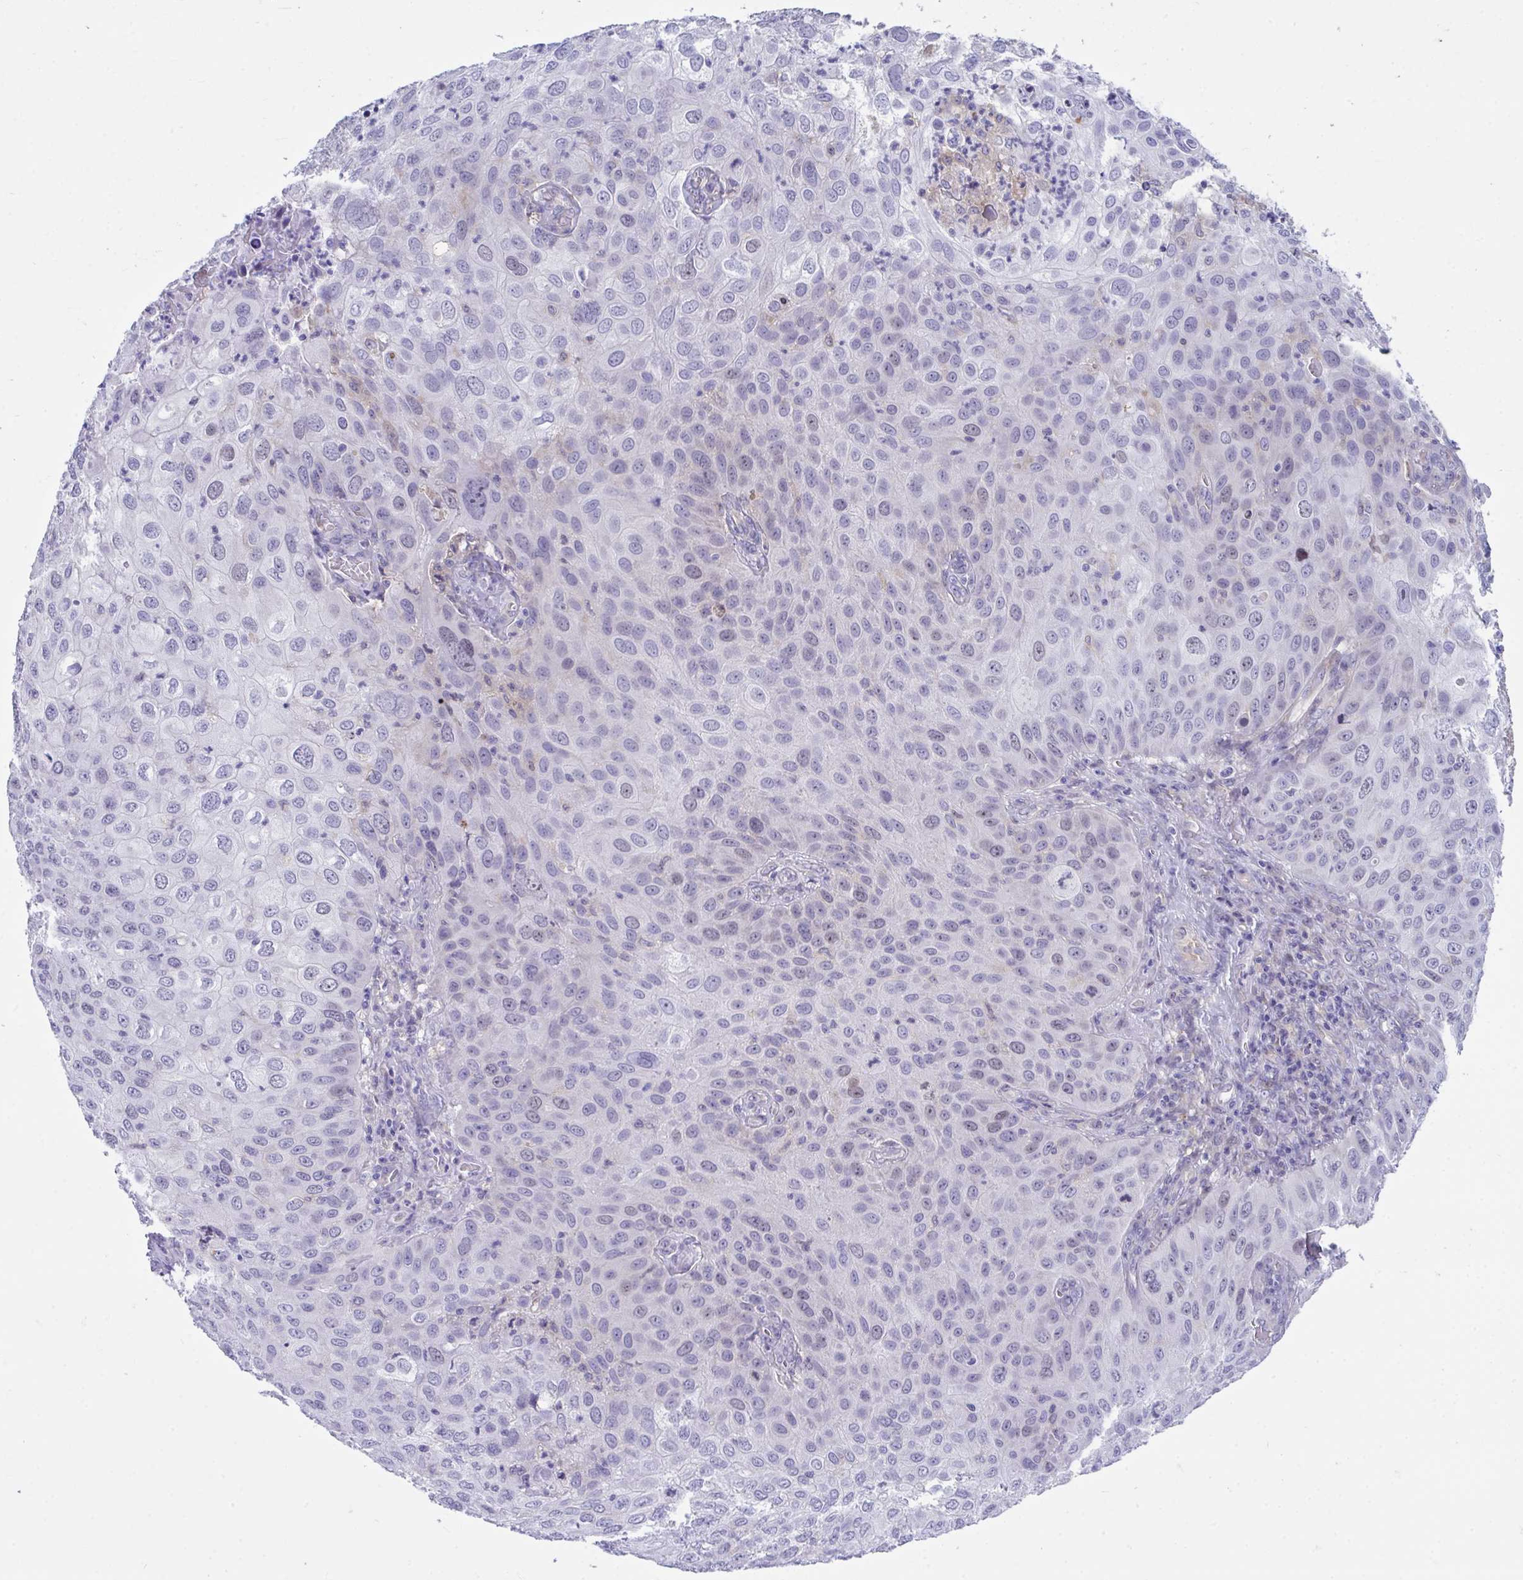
{"staining": {"intensity": "weak", "quantity": "<25%", "location": "nuclear"}, "tissue": "skin cancer", "cell_type": "Tumor cells", "image_type": "cancer", "snomed": [{"axis": "morphology", "description": "Squamous cell carcinoma, NOS"}, {"axis": "topography", "description": "Skin"}], "caption": "Immunohistochemistry photomicrograph of neoplastic tissue: human skin squamous cell carcinoma stained with DAB shows no significant protein staining in tumor cells.", "gene": "CENPQ", "patient": {"sex": "male", "age": 87}}